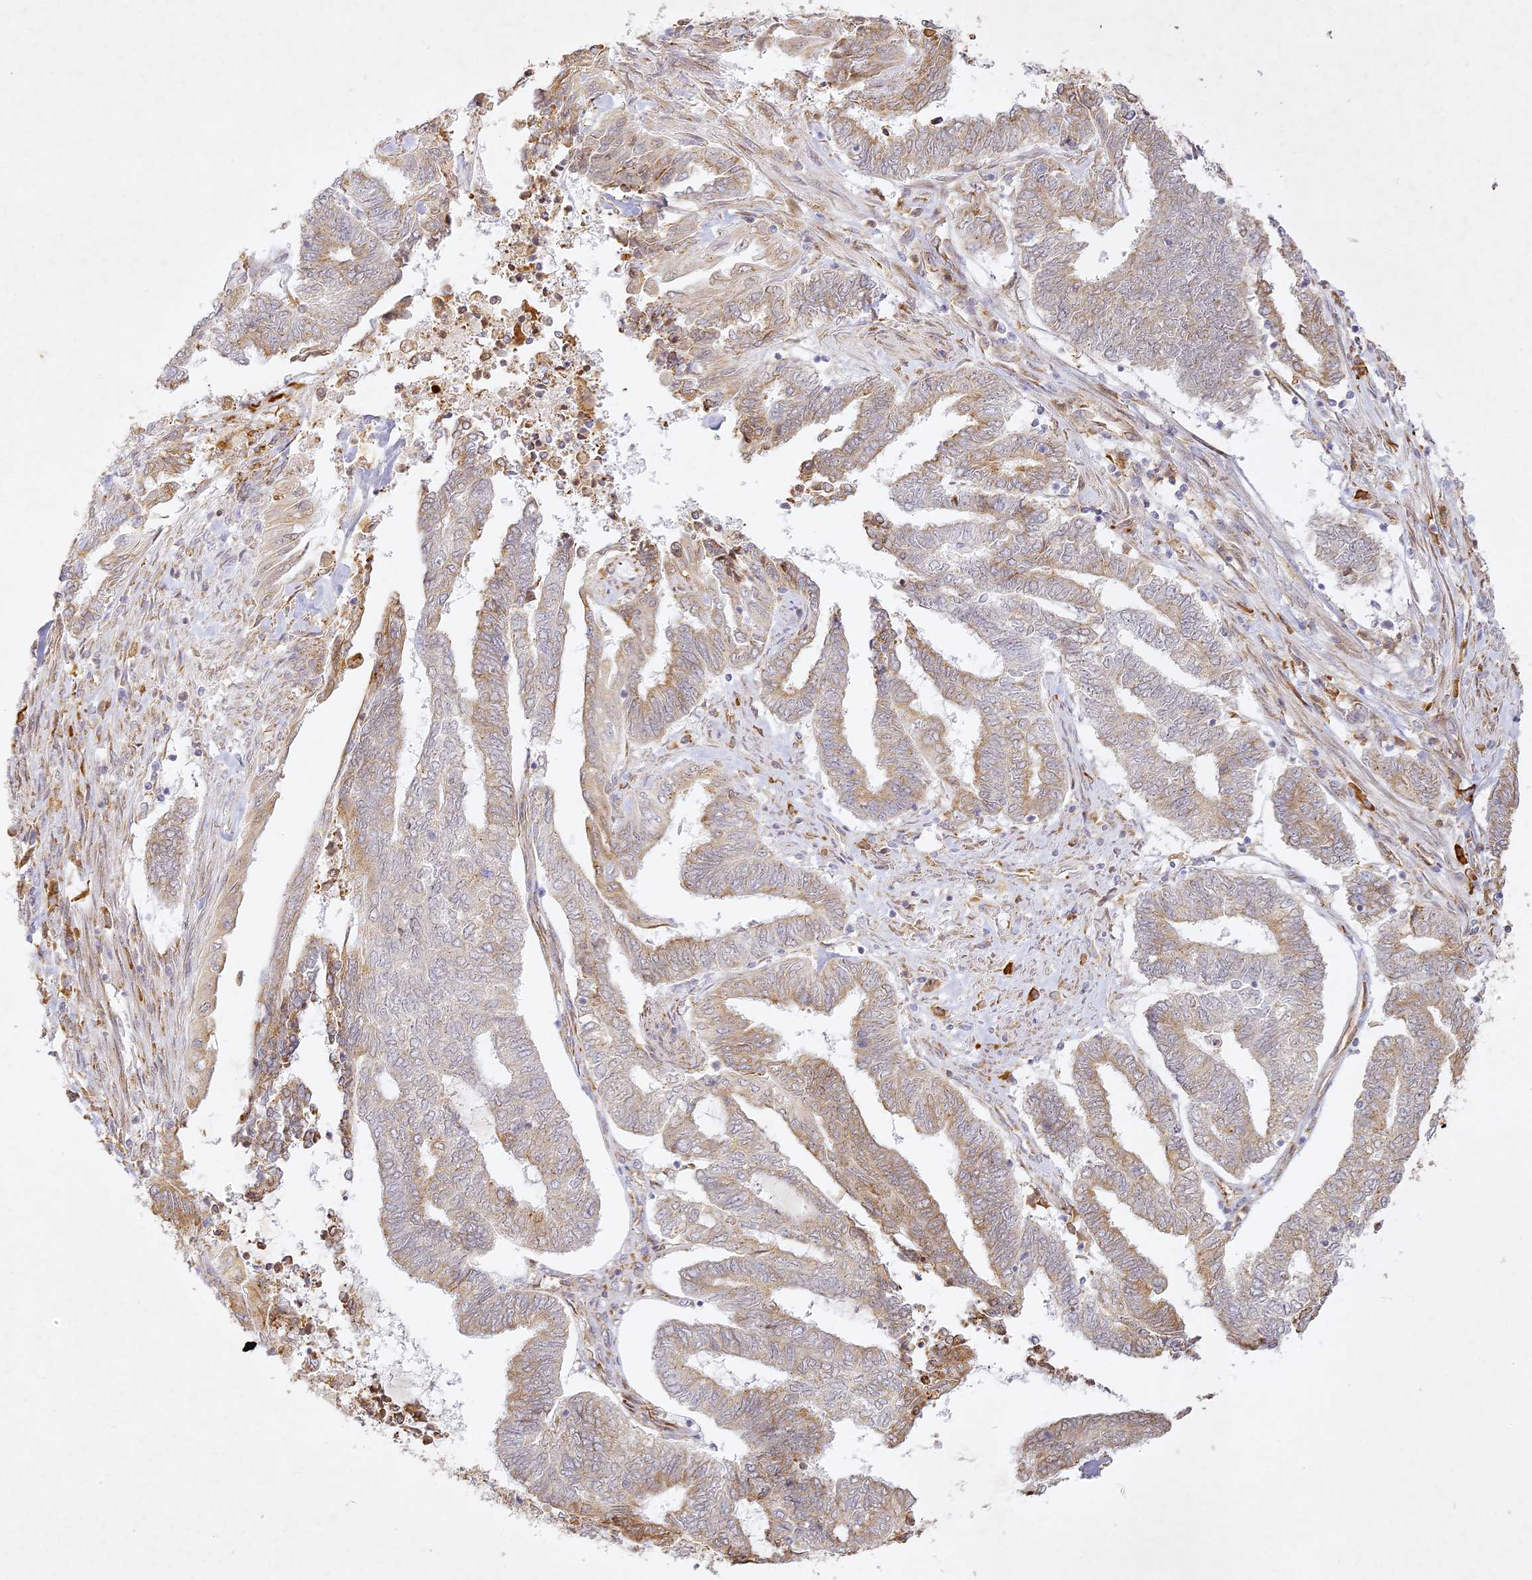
{"staining": {"intensity": "weak", "quantity": "25%-75%", "location": "cytoplasmic/membranous"}, "tissue": "endometrial cancer", "cell_type": "Tumor cells", "image_type": "cancer", "snomed": [{"axis": "morphology", "description": "Adenocarcinoma, NOS"}, {"axis": "topography", "description": "Uterus"}, {"axis": "topography", "description": "Endometrium"}], "caption": "DAB immunohistochemical staining of human adenocarcinoma (endometrial) exhibits weak cytoplasmic/membranous protein expression in about 25%-75% of tumor cells. The staining was performed using DAB (3,3'-diaminobenzidine), with brown indicating positive protein expression. Nuclei are stained blue with hematoxylin.", "gene": "SLC30A5", "patient": {"sex": "female", "age": 70}}